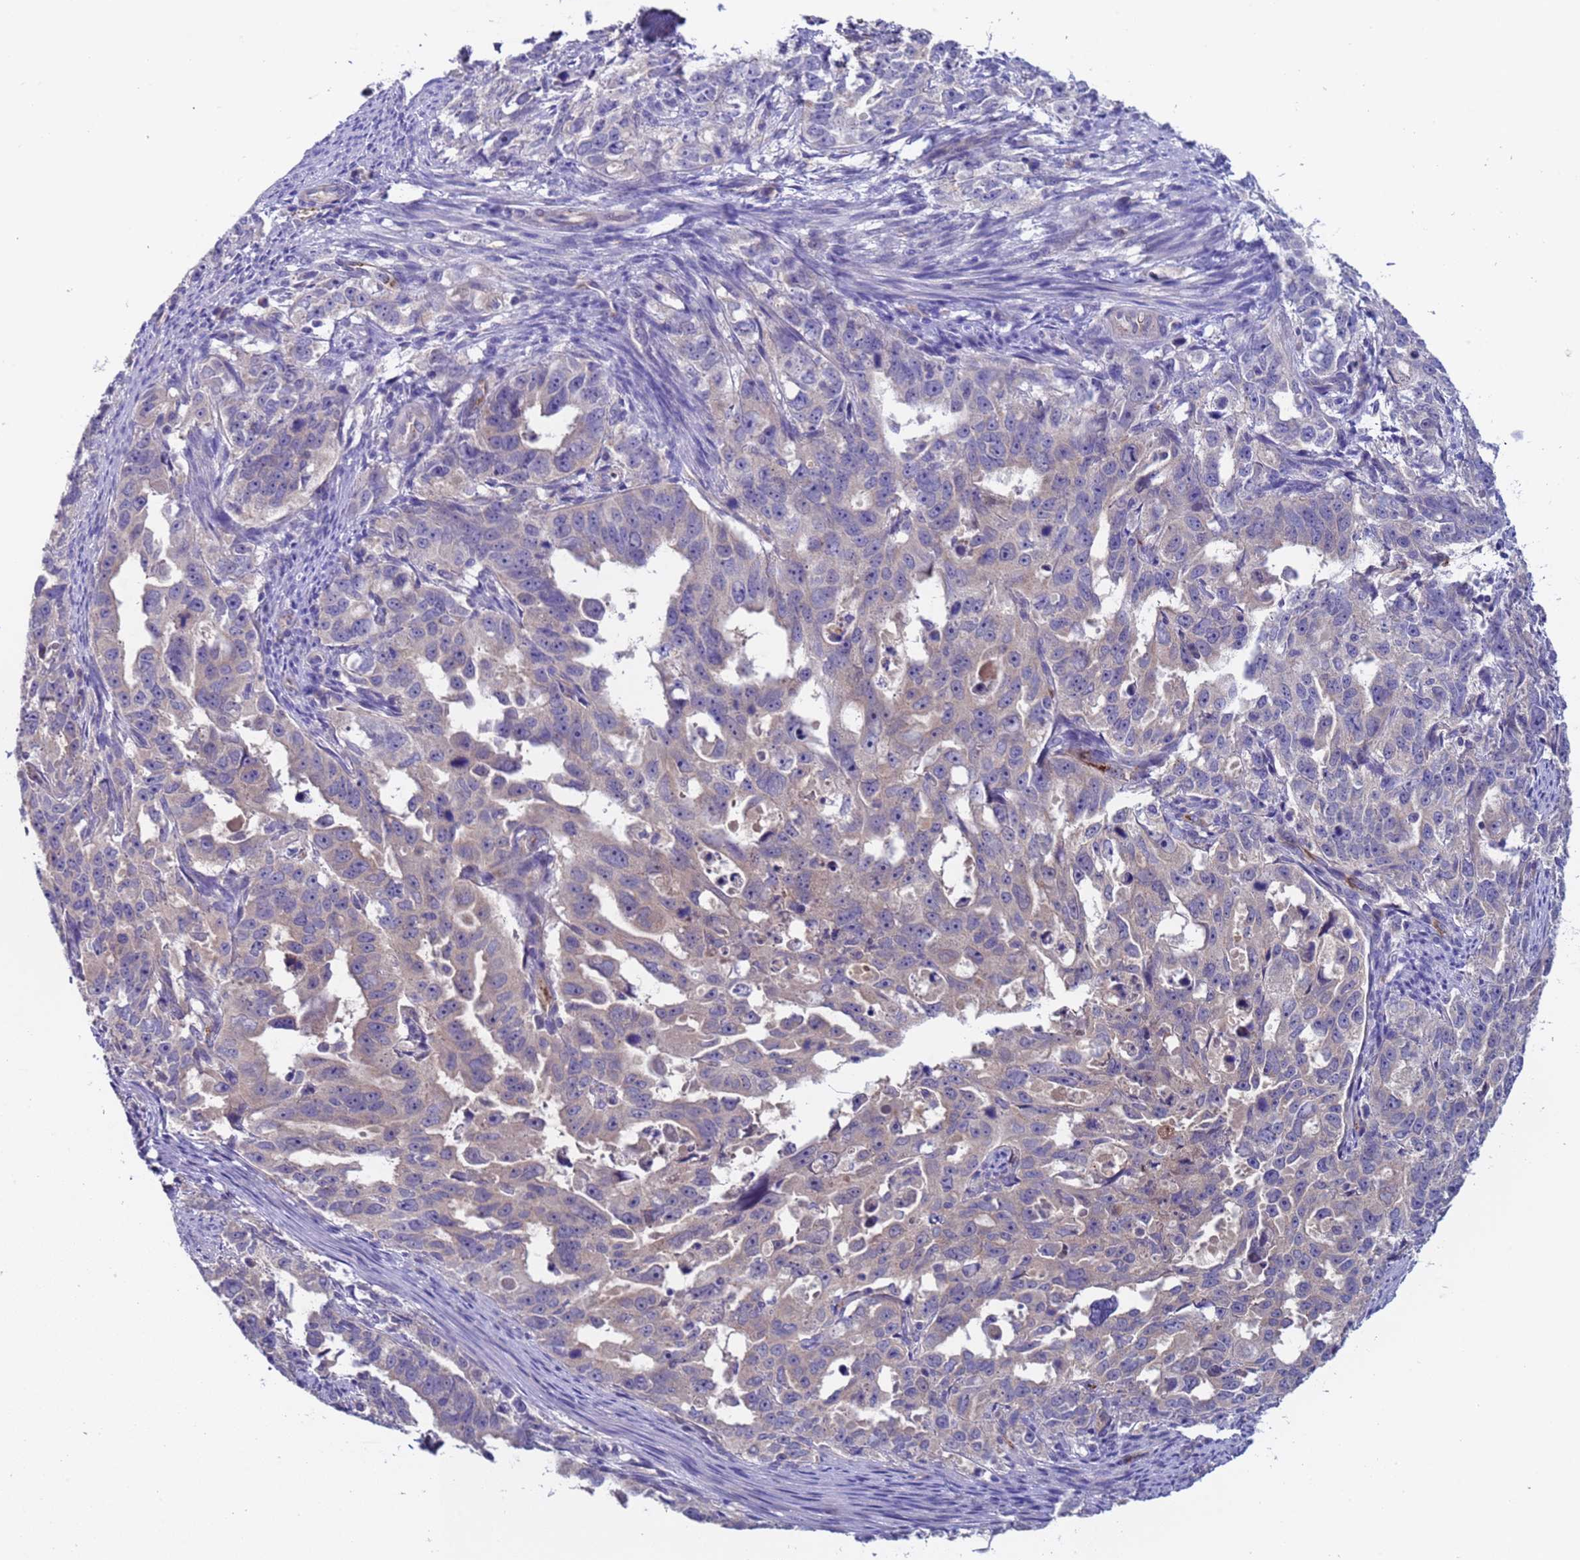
{"staining": {"intensity": "weak", "quantity": "<25%", "location": "cytoplasmic/membranous"}, "tissue": "endometrial cancer", "cell_type": "Tumor cells", "image_type": "cancer", "snomed": [{"axis": "morphology", "description": "Adenocarcinoma, NOS"}, {"axis": "topography", "description": "Endometrium"}], "caption": "Tumor cells show no significant staining in adenocarcinoma (endometrial).", "gene": "ZNF248", "patient": {"sex": "female", "age": 65}}